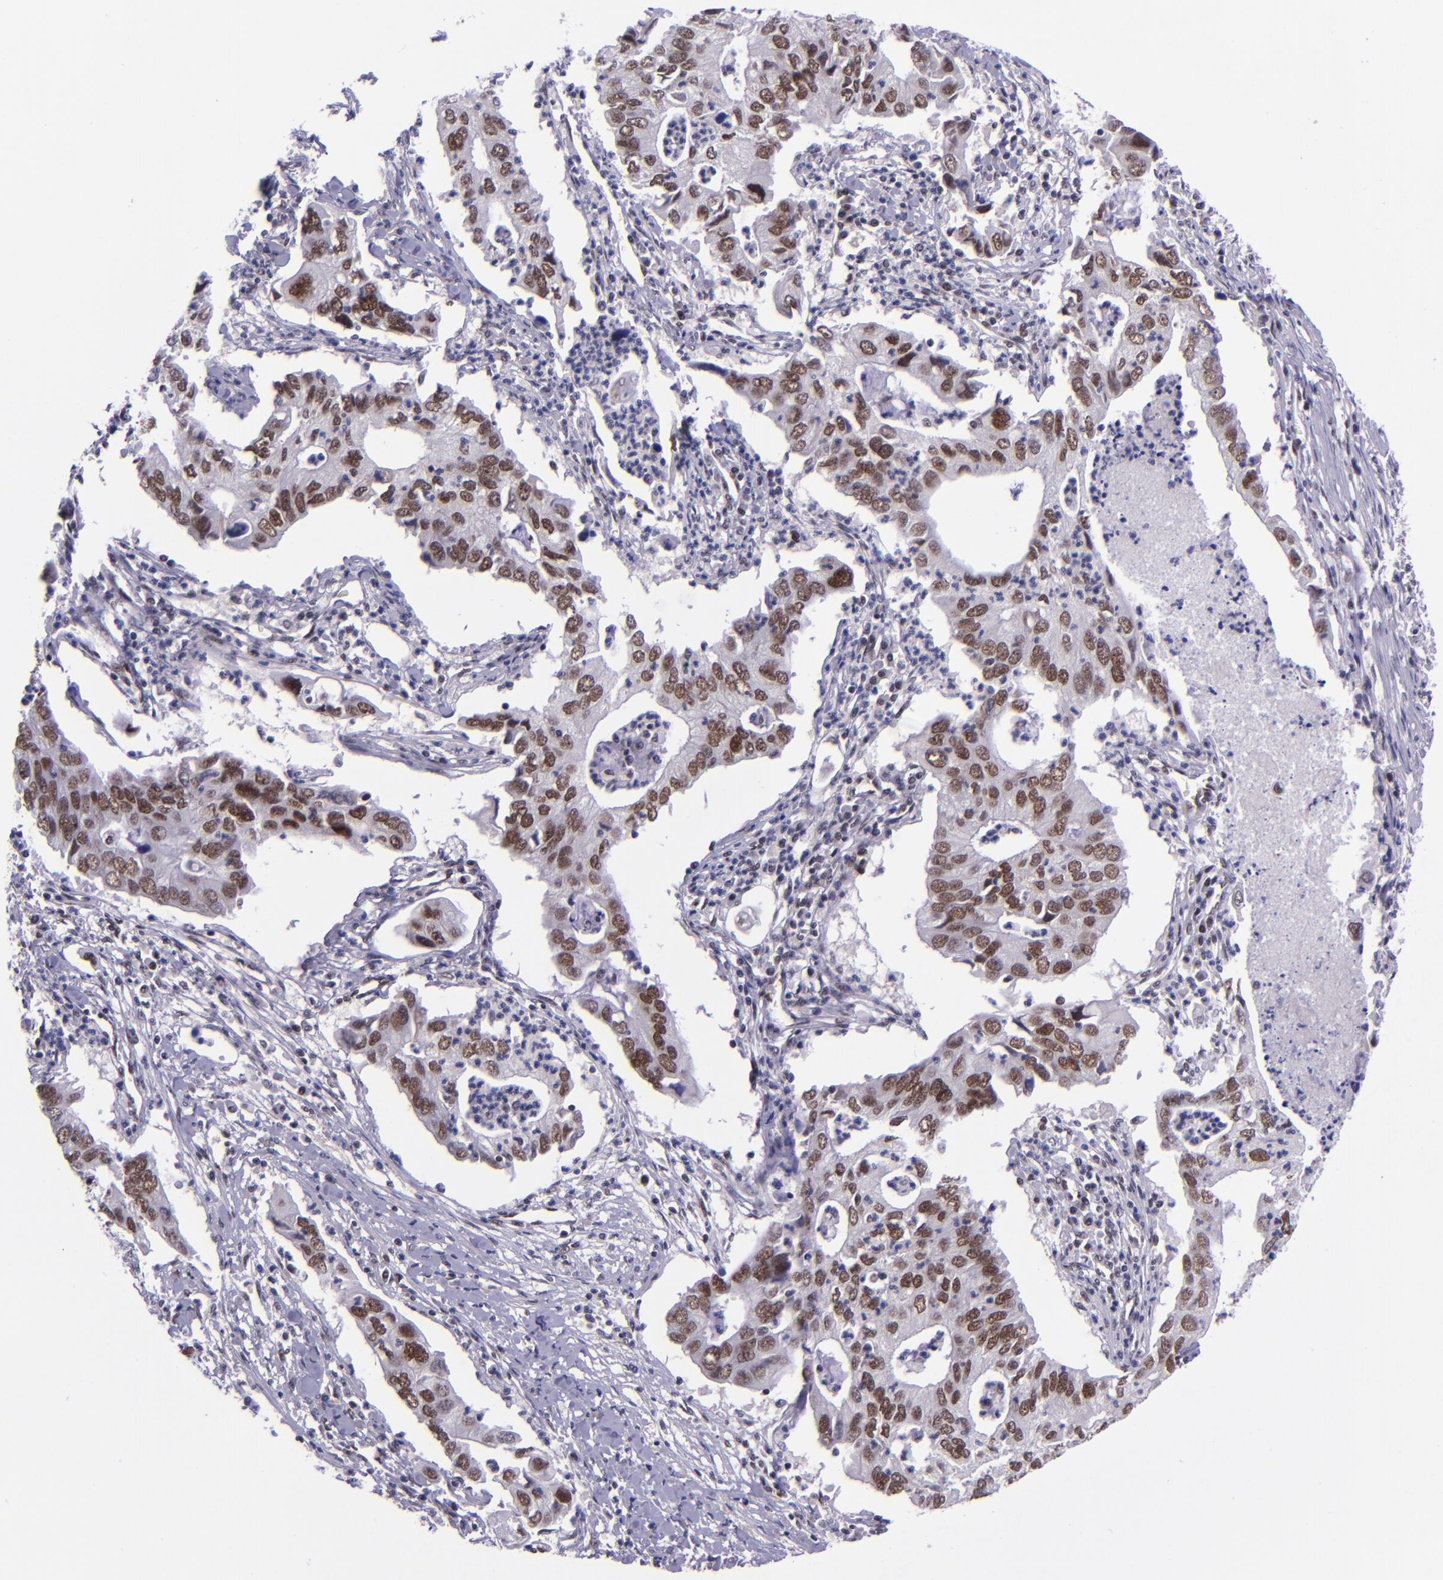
{"staining": {"intensity": "moderate", "quantity": ">75%", "location": "nuclear"}, "tissue": "lung cancer", "cell_type": "Tumor cells", "image_type": "cancer", "snomed": [{"axis": "morphology", "description": "Adenocarcinoma, NOS"}, {"axis": "topography", "description": "Lung"}], "caption": "Lung cancer (adenocarcinoma) stained with DAB (3,3'-diaminobenzidine) IHC exhibits medium levels of moderate nuclear expression in about >75% of tumor cells.", "gene": "GPKOW", "patient": {"sex": "male", "age": 48}}